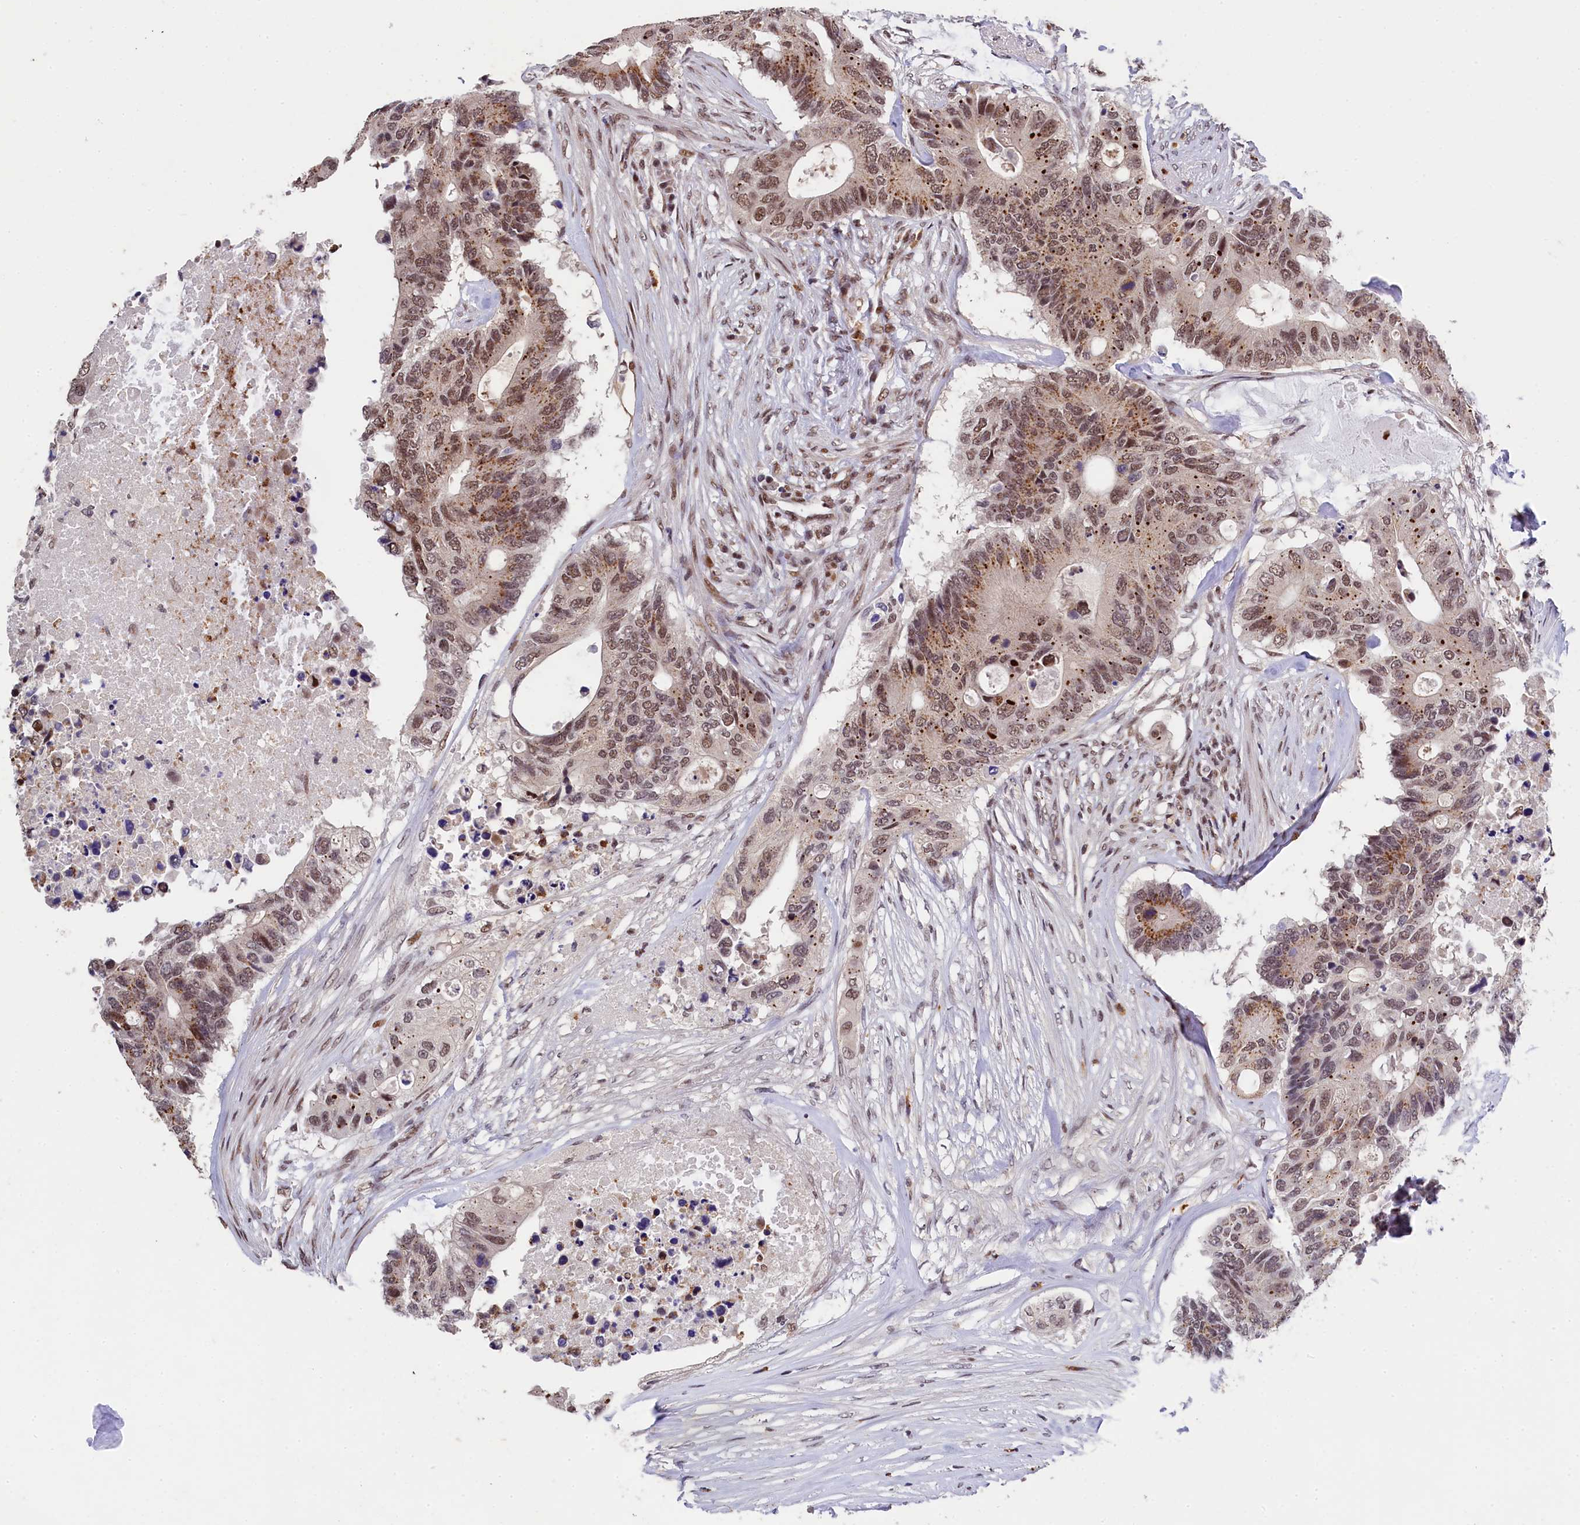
{"staining": {"intensity": "moderate", "quantity": ">75%", "location": "cytoplasmic/membranous,nuclear"}, "tissue": "colorectal cancer", "cell_type": "Tumor cells", "image_type": "cancer", "snomed": [{"axis": "morphology", "description": "Adenocarcinoma, NOS"}, {"axis": "topography", "description": "Colon"}], "caption": "Human adenocarcinoma (colorectal) stained for a protein (brown) demonstrates moderate cytoplasmic/membranous and nuclear positive positivity in approximately >75% of tumor cells.", "gene": "ADIG", "patient": {"sex": "male", "age": 71}}